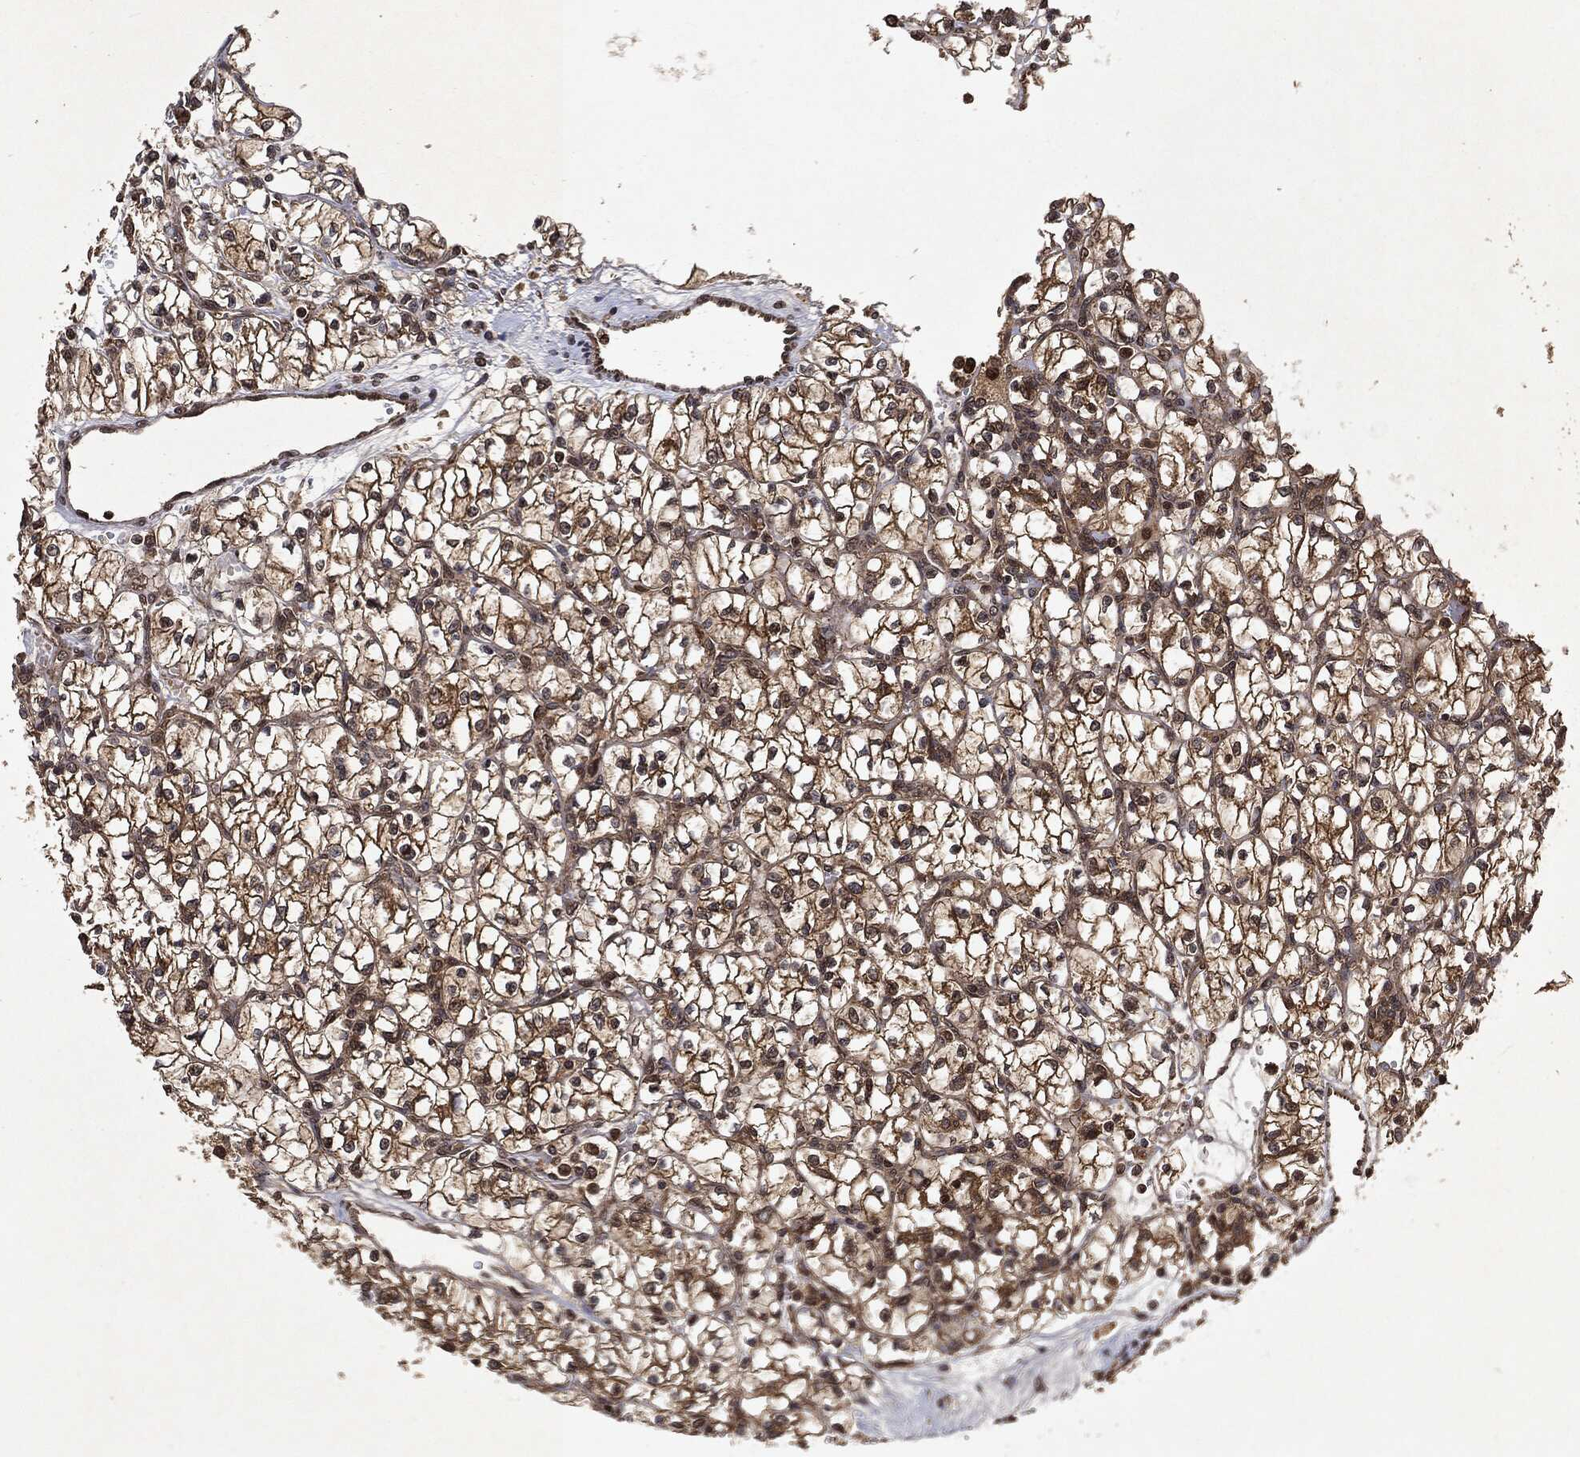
{"staining": {"intensity": "moderate", "quantity": ">75%", "location": "cytoplasmic/membranous"}, "tissue": "renal cancer", "cell_type": "Tumor cells", "image_type": "cancer", "snomed": [{"axis": "morphology", "description": "Adenocarcinoma, NOS"}, {"axis": "topography", "description": "Kidney"}], "caption": "Moderate cytoplasmic/membranous positivity is appreciated in approximately >75% of tumor cells in renal cancer (adenocarcinoma).", "gene": "ZNF226", "patient": {"sex": "female", "age": 64}}